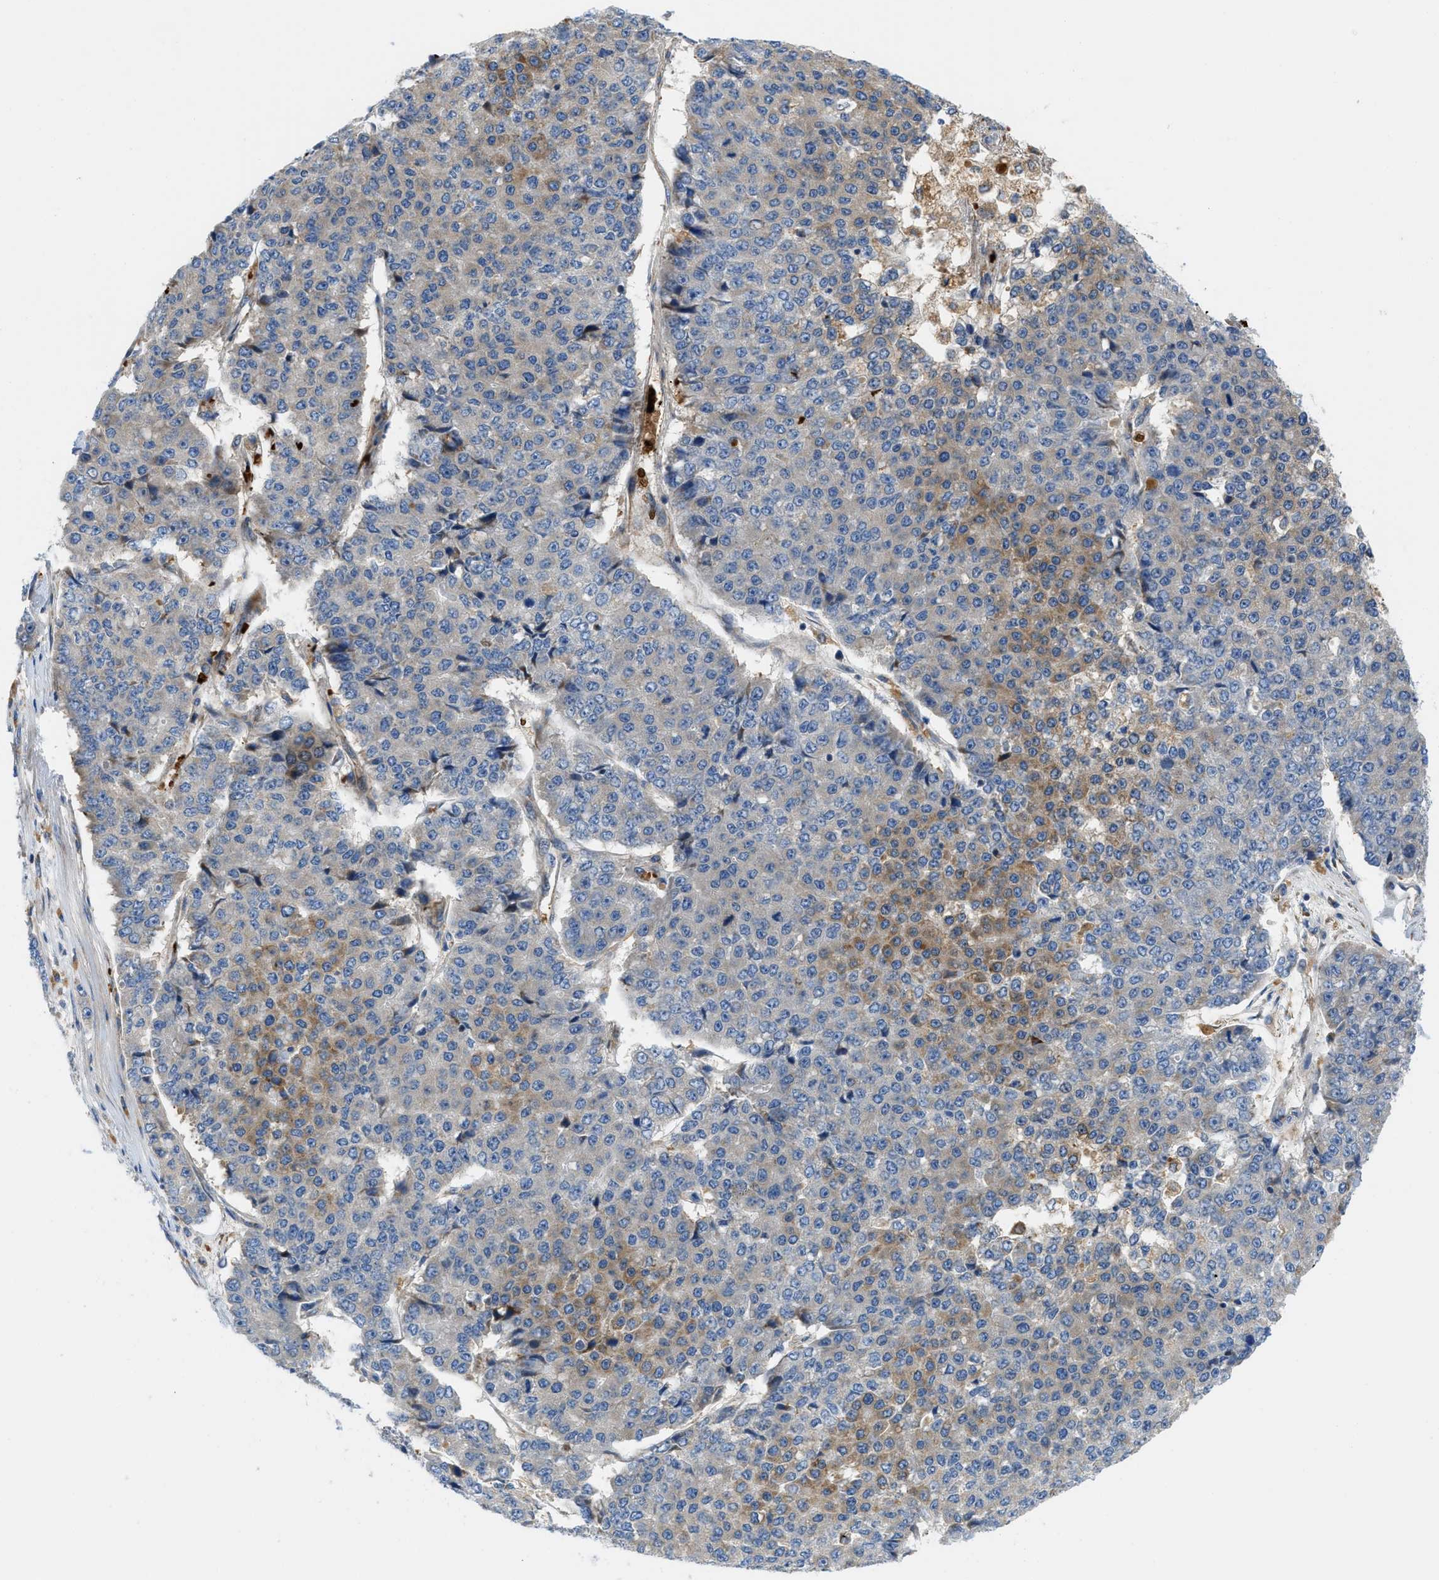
{"staining": {"intensity": "weak", "quantity": "<25%", "location": "cytoplasmic/membranous"}, "tissue": "pancreatic cancer", "cell_type": "Tumor cells", "image_type": "cancer", "snomed": [{"axis": "morphology", "description": "Adenocarcinoma, NOS"}, {"axis": "topography", "description": "Pancreas"}], "caption": "The micrograph exhibits no significant expression in tumor cells of adenocarcinoma (pancreatic). The staining is performed using DAB brown chromogen with nuclei counter-stained in using hematoxylin.", "gene": "ZNF831", "patient": {"sex": "male", "age": 50}}